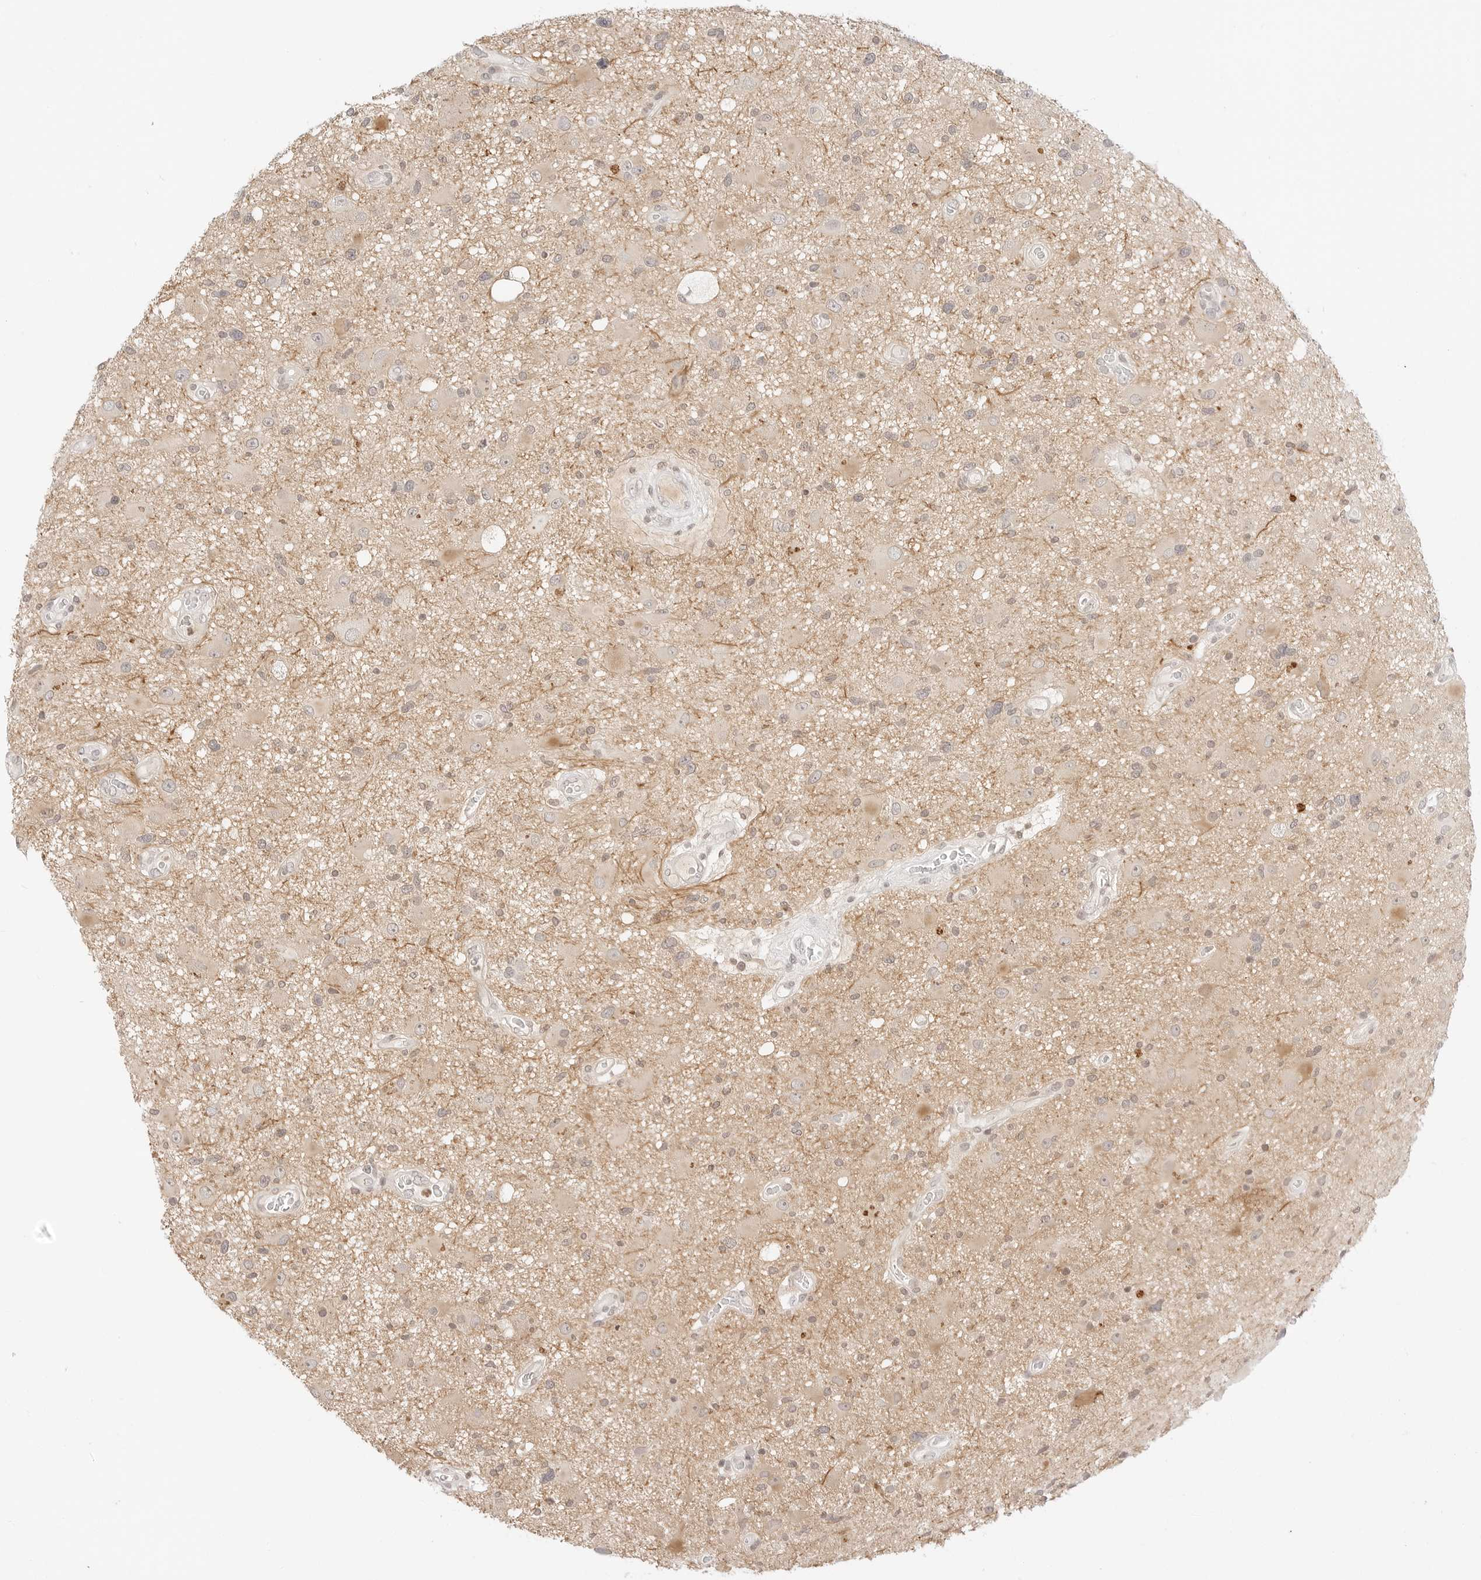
{"staining": {"intensity": "negative", "quantity": "none", "location": "none"}, "tissue": "glioma", "cell_type": "Tumor cells", "image_type": "cancer", "snomed": [{"axis": "morphology", "description": "Glioma, malignant, High grade"}, {"axis": "topography", "description": "Brain"}], "caption": "This is a micrograph of immunohistochemistry (IHC) staining of malignant high-grade glioma, which shows no staining in tumor cells. Brightfield microscopy of immunohistochemistry stained with DAB (brown) and hematoxylin (blue), captured at high magnification.", "gene": "GNAS", "patient": {"sex": "male", "age": 33}}